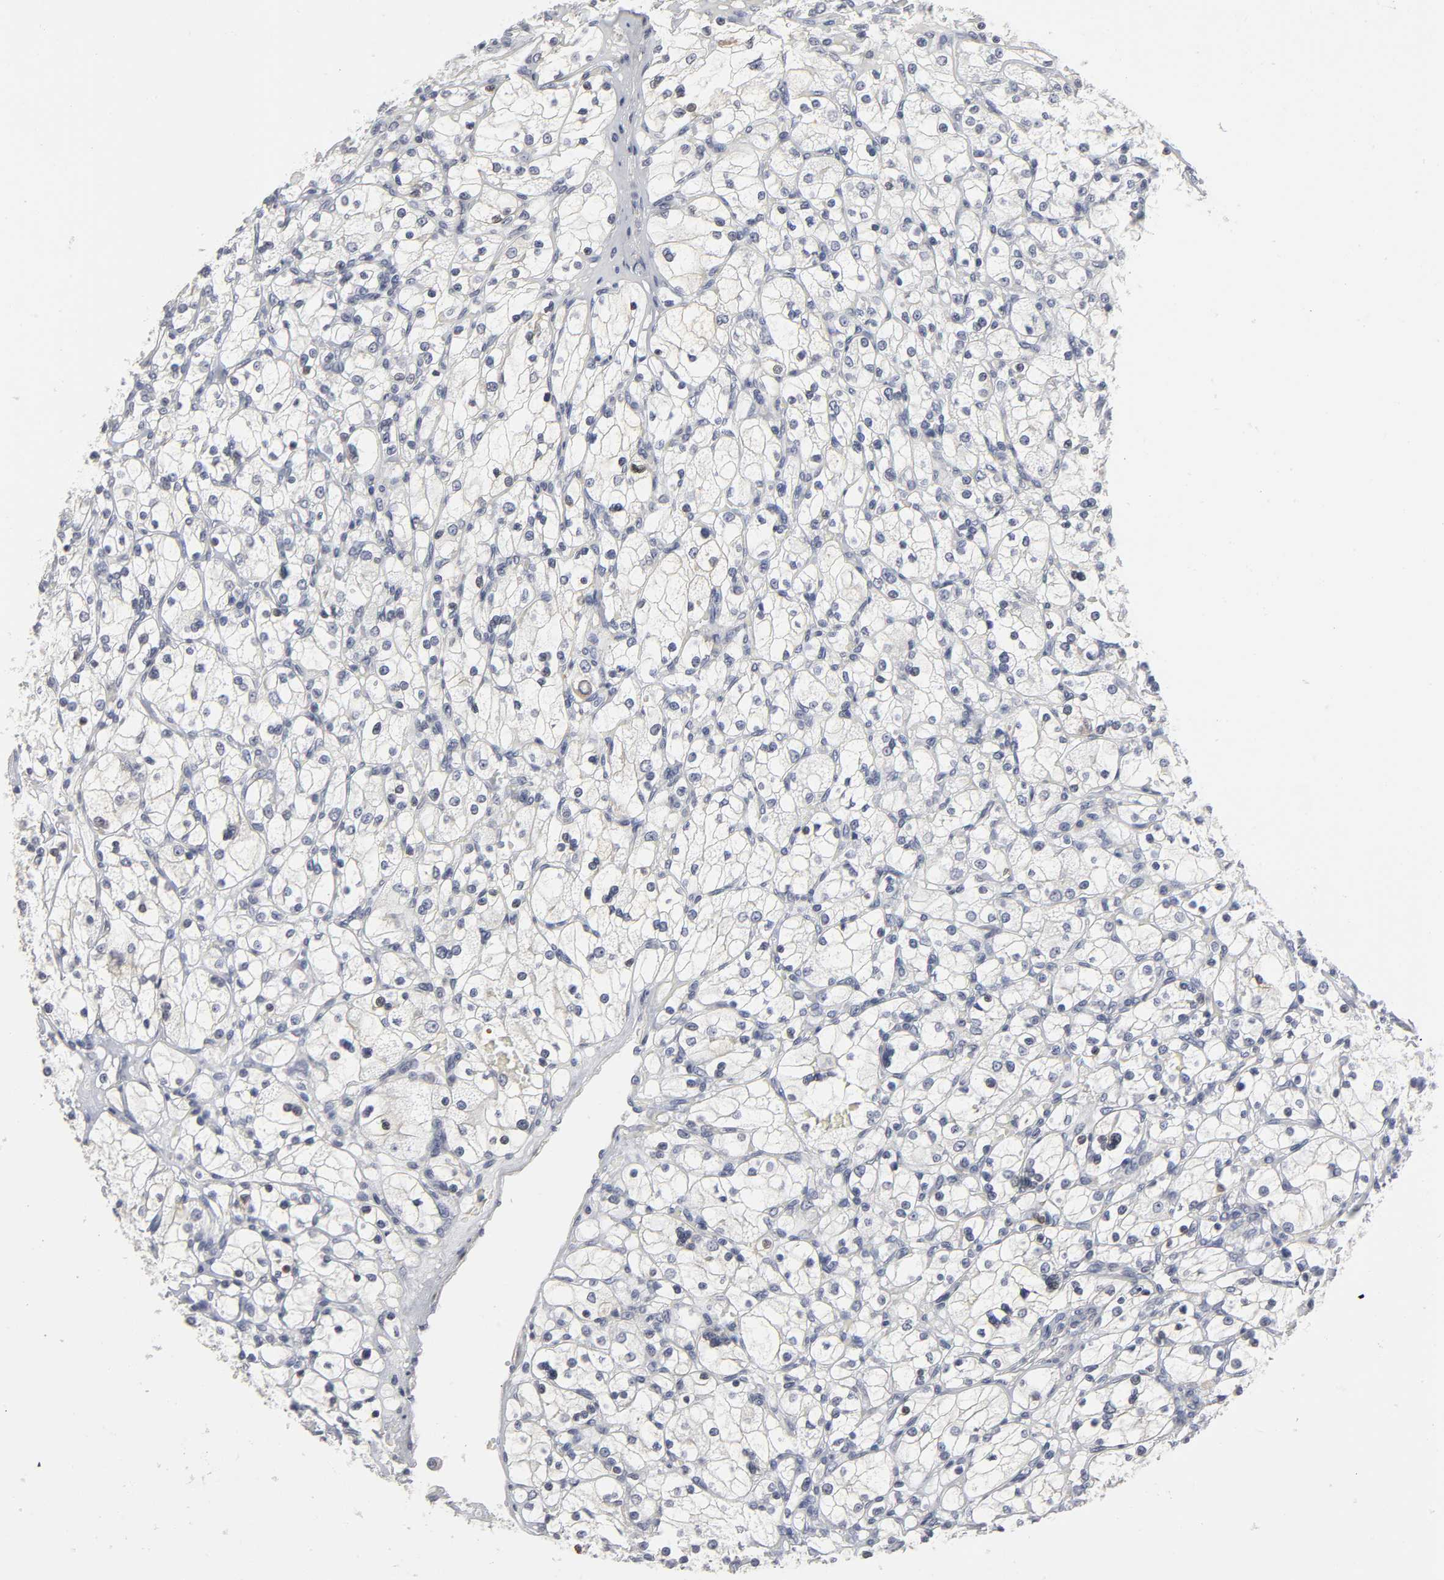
{"staining": {"intensity": "negative", "quantity": "none", "location": "none"}, "tissue": "renal cancer", "cell_type": "Tumor cells", "image_type": "cancer", "snomed": [{"axis": "morphology", "description": "Adenocarcinoma, NOS"}, {"axis": "topography", "description": "Kidney"}], "caption": "Protein analysis of renal cancer (adenocarcinoma) displays no significant positivity in tumor cells.", "gene": "PDLIM3", "patient": {"sex": "female", "age": 83}}